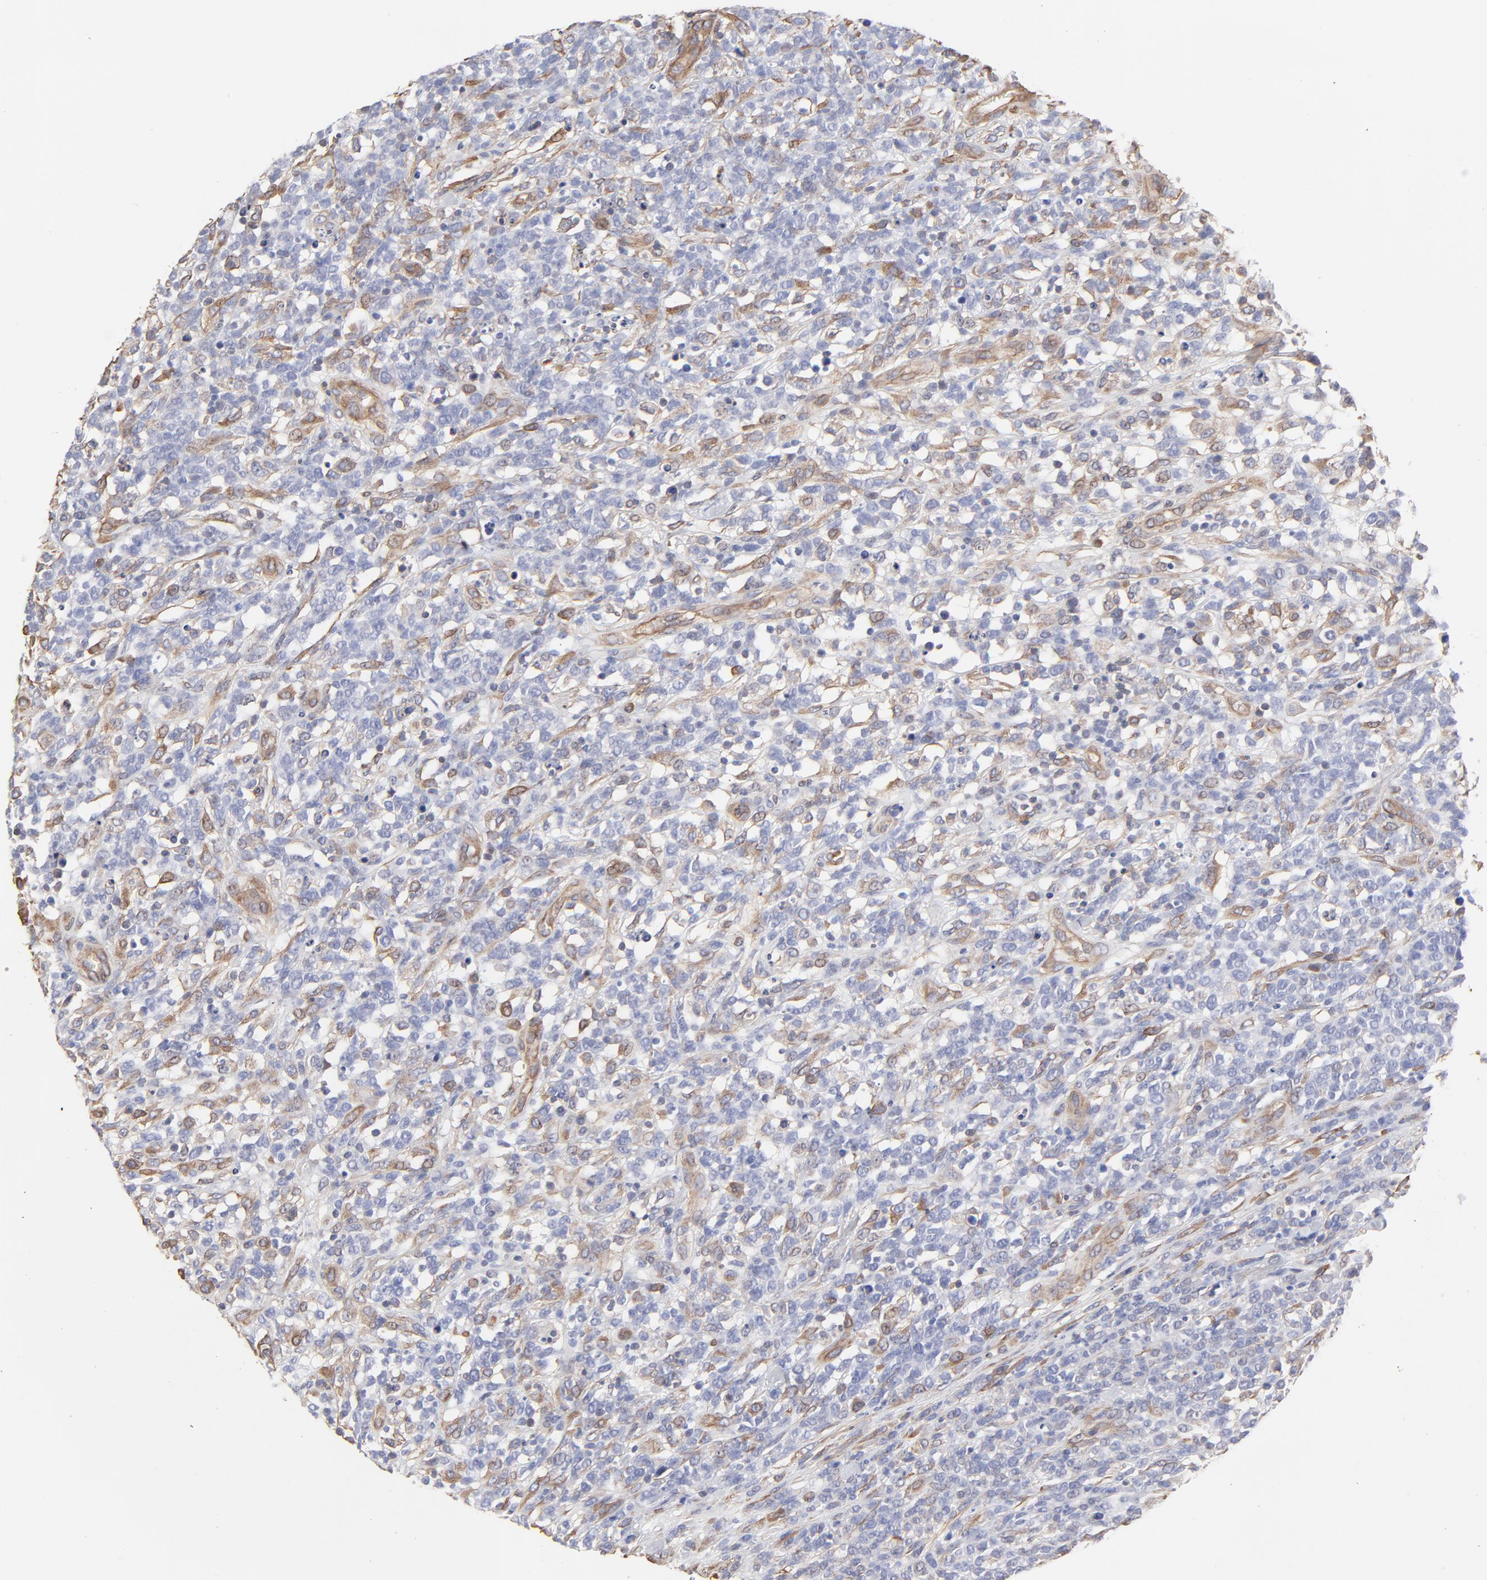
{"staining": {"intensity": "moderate", "quantity": "<25%", "location": "cytoplasmic/membranous,nuclear"}, "tissue": "lymphoma", "cell_type": "Tumor cells", "image_type": "cancer", "snomed": [{"axis": "morphology", "description": "Malignant lymphoma, non-Hodgkin's type, High grade"}, {"axis": "topography", "description": "Lymph node"}], "caption": "Immunohistochemical staining of malignant lymphoma, non-Hodgkin's type (high-grade) shows low levels of moderate cytoplasmic/membranous and nuclear protein expression in about <25% of tumor cells.", "gene": "LRCH2", "patient": {"sex": "female", "age": 73}}